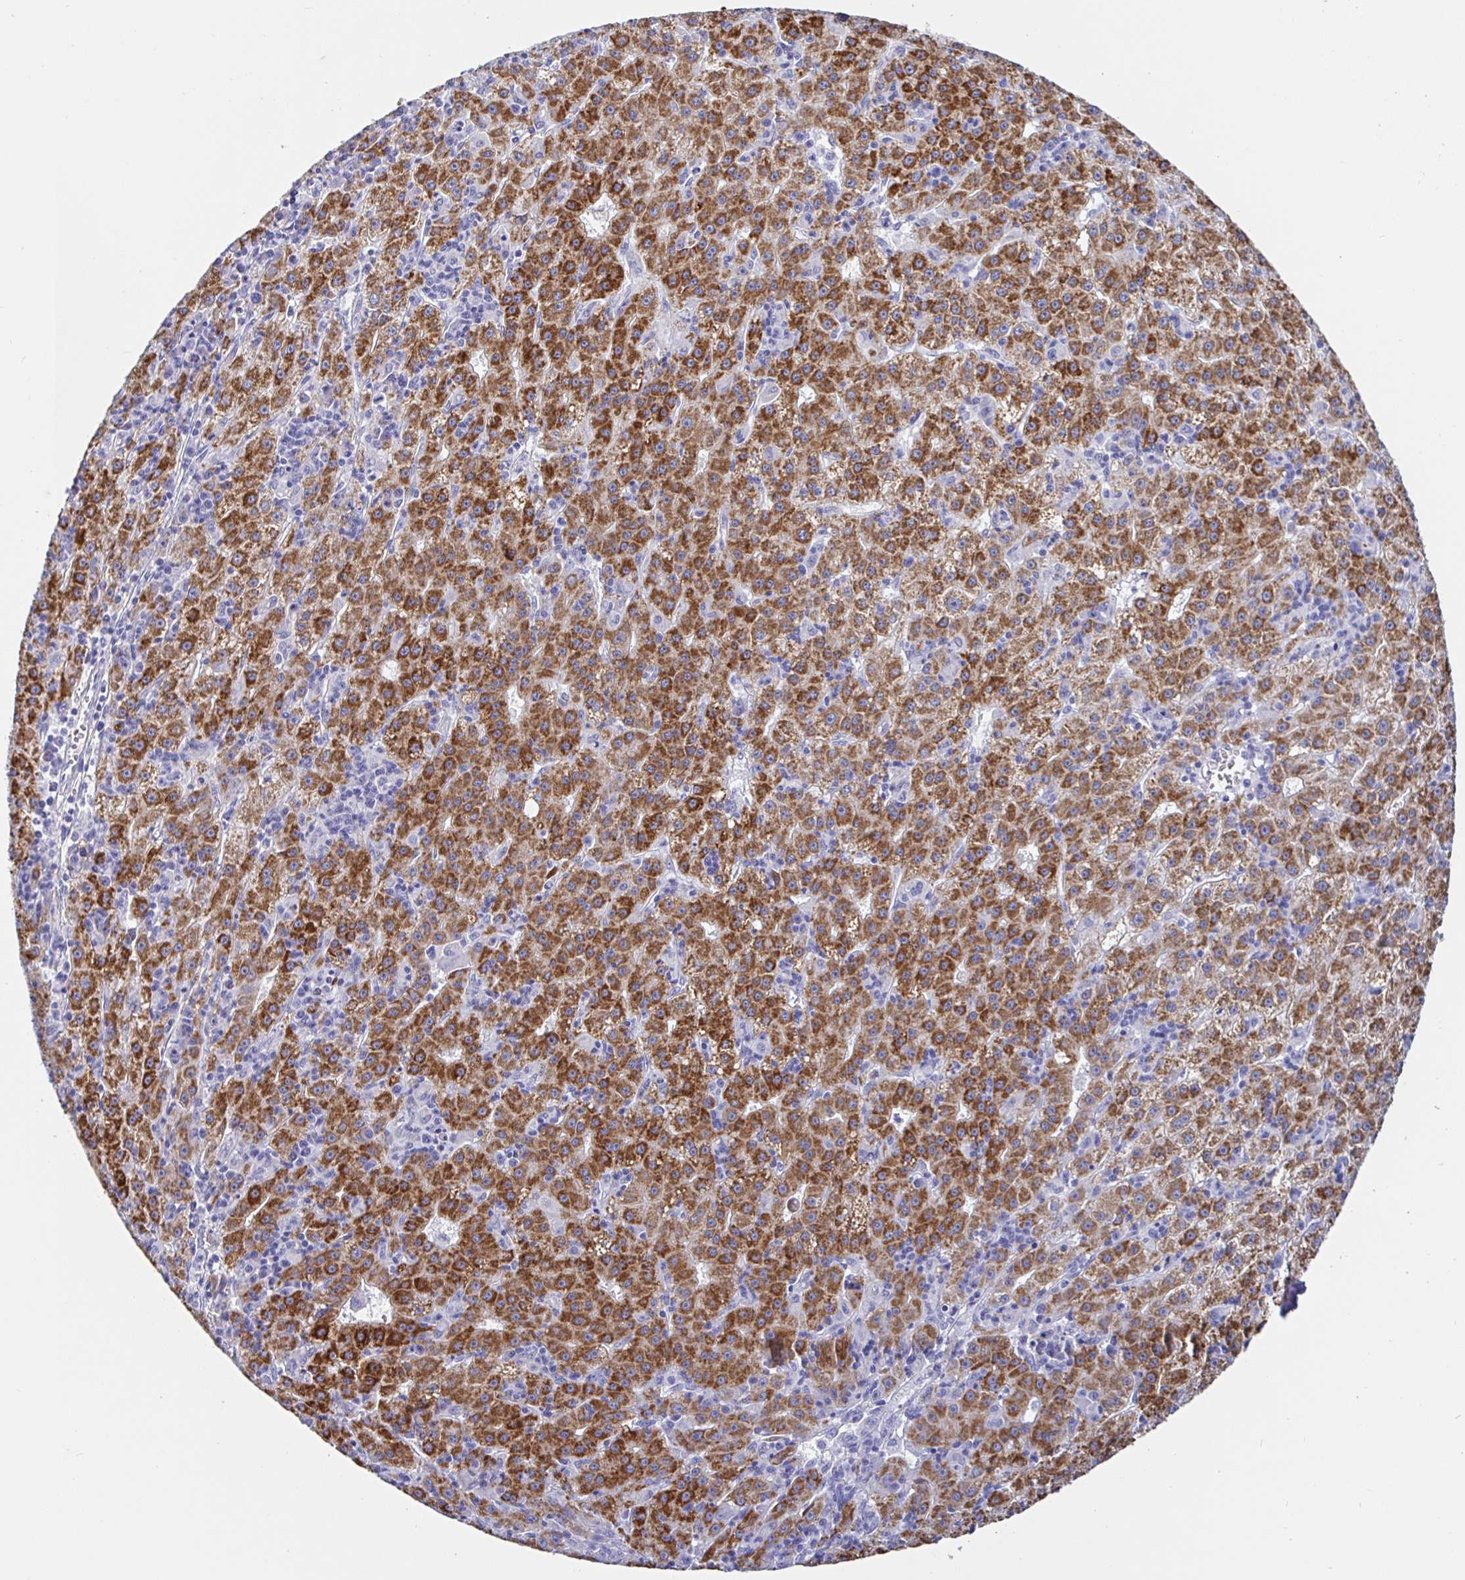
{"staining": {"intensity": "strong", "quantity": ">75%", "location": "cytoplasmic/membranous"}, "tissue": "liver cancer", "cell_type": "Tumor cells", "image_type": "cancer", "snomed": [{"axis": "morphology", "description": "Carcinoma, Hepatocellular, NOS"}, {"axis": "topography", "description": "Liver"}], "caption": "A photomicrograph of human liver hepatocellular carcinoma stained for a protein demonstrates strong cytoplasmic/membranous brown staining in tumor cells.", "gene": "MAOA", "patient": {"sex": "male", "age": 76}}